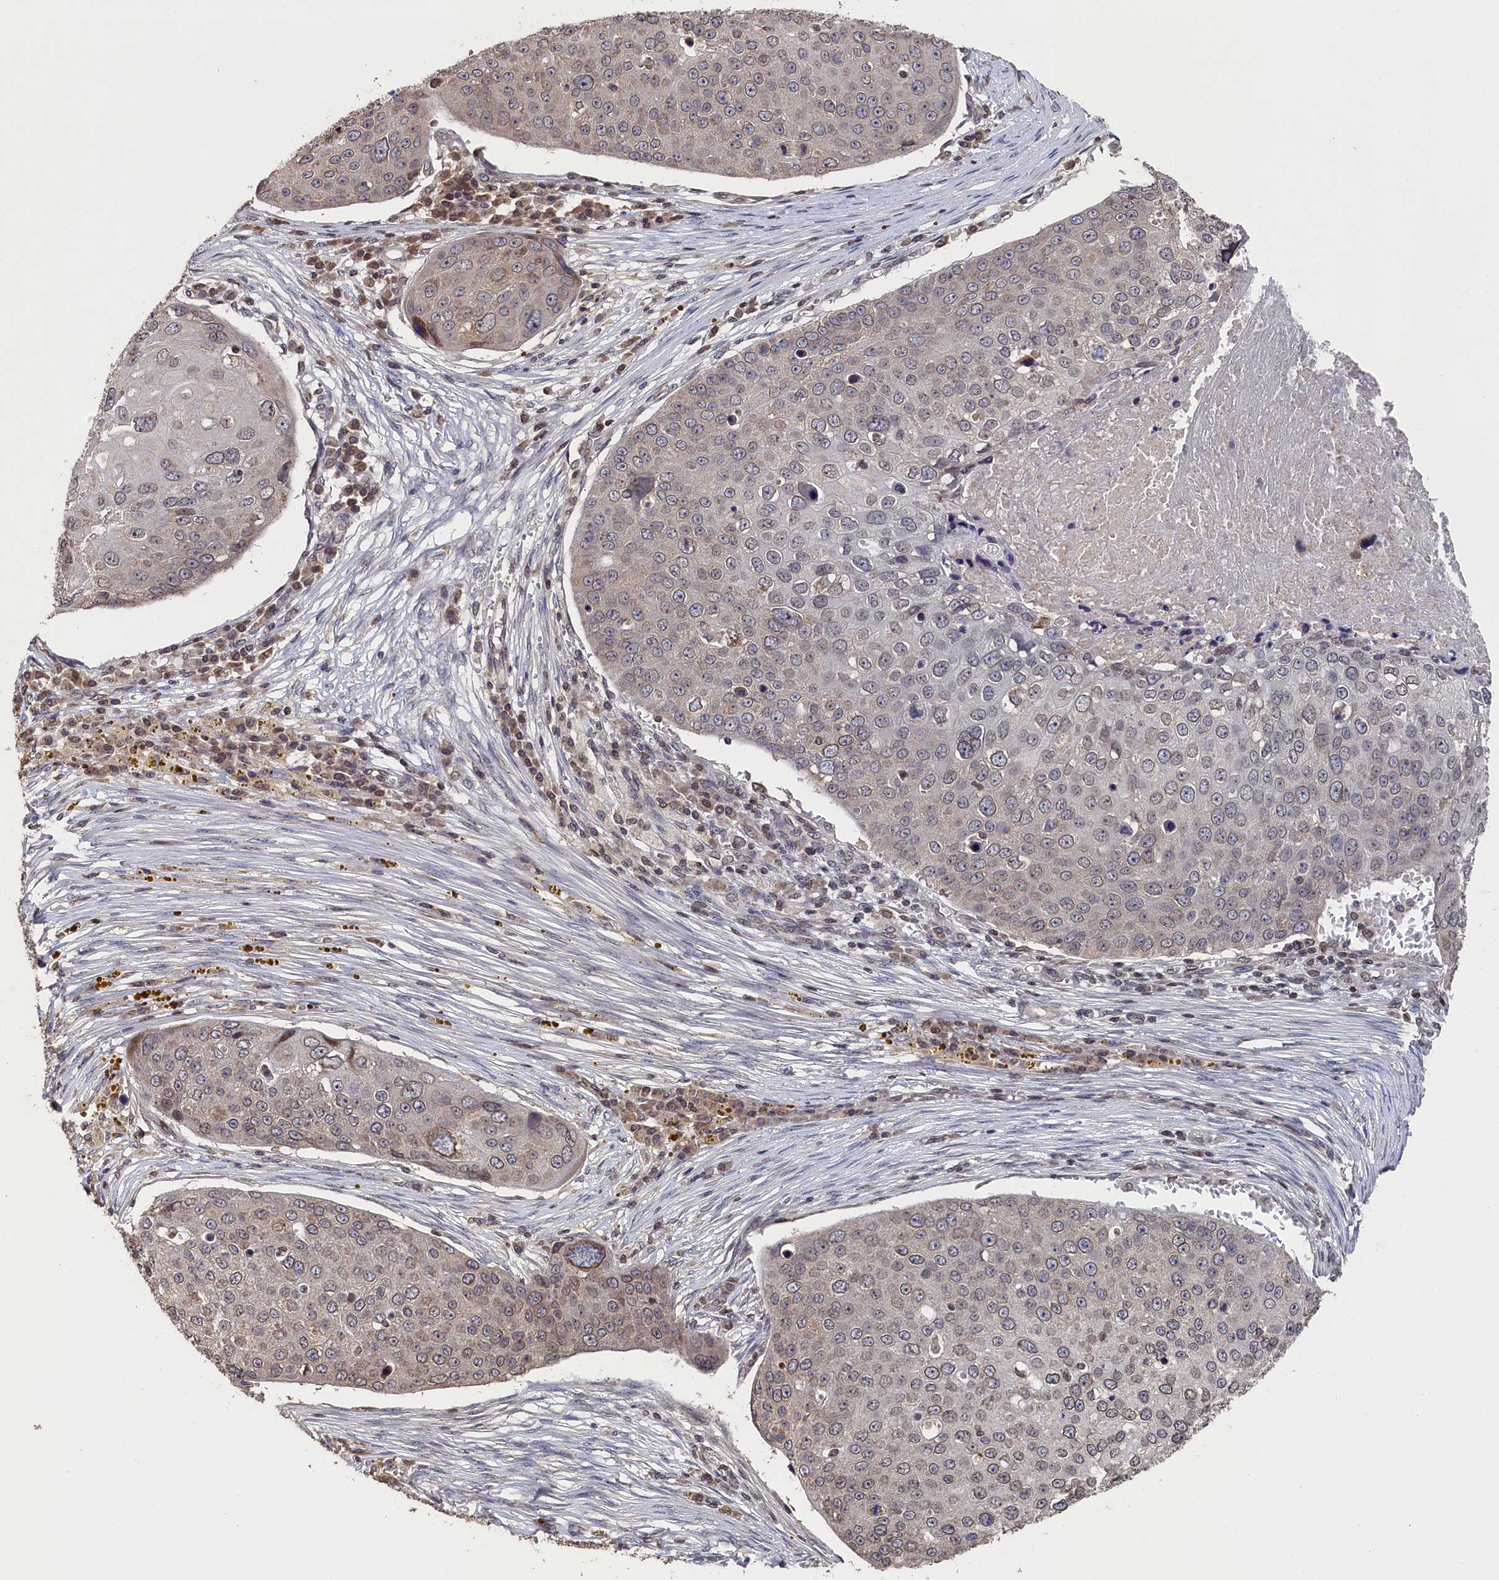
{"staining": {"intensity": "moderate", "quantity": ">75%", "location": "cytoplasmic/membranous,nuclear"}, "tissue": "skin cancer", "cell_type": "Tumor cells", "image_type": "cancer", "snomed": [{"axis": "morphology", "description": "Squamous cell carcinoma, NOS"}, {"axis": "topography", "description": "Skin"}], "caption": "Protein staining shows moderate cytoplasmic/membranous and nuclear expression in about >75% of tumor cells in squamous cell carcinoma (skin).", "gene": "ANKEF1", "patient": {"sex": "male", "age": 71}}